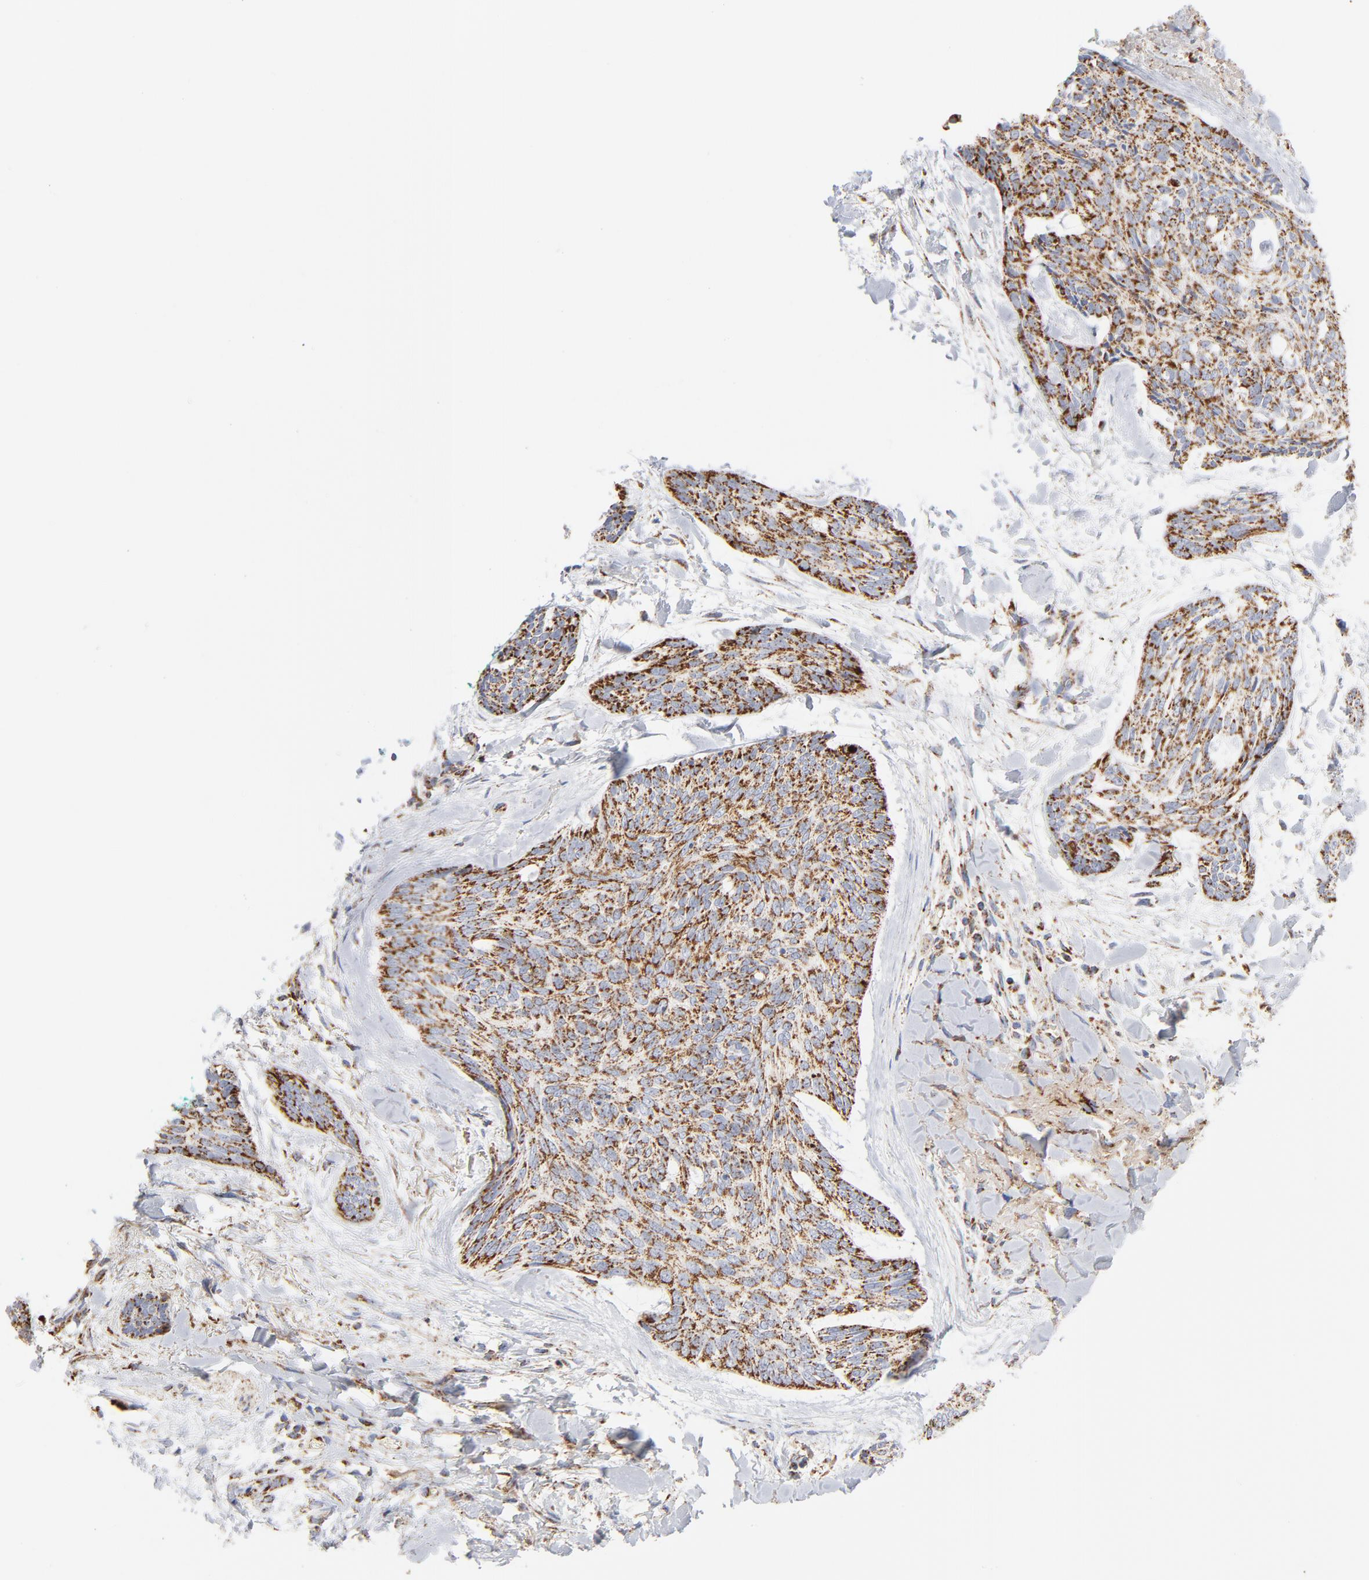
{"staining": {"intensity": "strong", "quantity": ">75%", "location": "cytoplasmic/membranous"}, "tissue": "skin cancer", "cell_type": "Tumor cells", "image_type": "cancer", "snomed": [{"axis": "morphology", "description": "Normal tissue, NOS"}, {"axis": "morphology", "description": "Basal cell carcinoma"}, {"axis": "topography", "description": "Skin"}], "caption": "Immunohistochemical staining of human basal cell carcinoma (skin) displays strong cytoplasmic/membranous protein positivity in approximately >75% of tumor cells.", "gene": "DIABLO", "patient": {"sex": "female", "age": 71}}